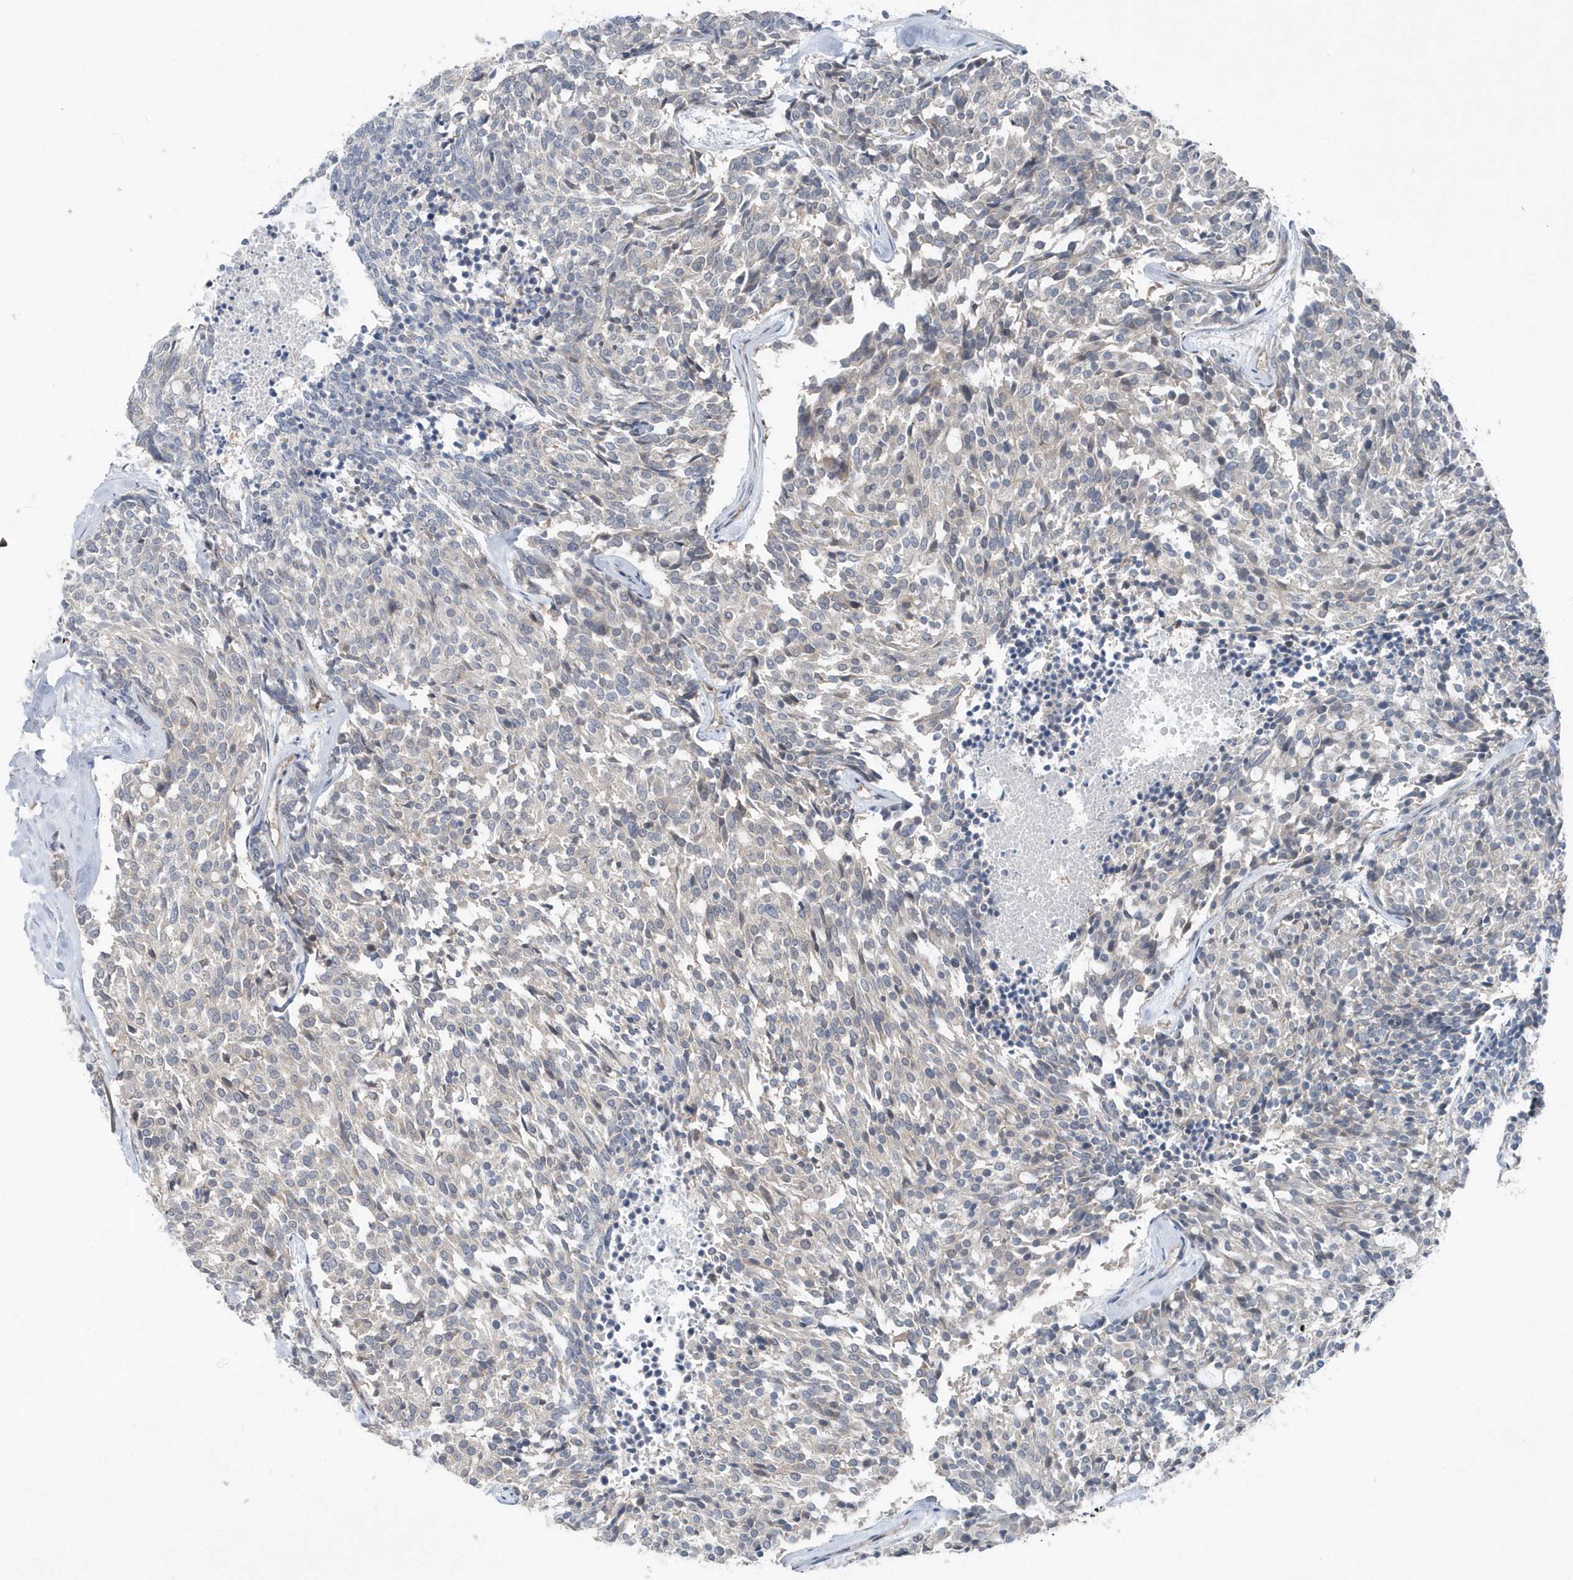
{"staining": {"intensity": "negative", "quantity": "none", "location": "none"}, "tissue": "carcinoid", "cell_type": "Tumor cells", "image_type": "cancer", "snomed": [{"axis": "morphology", "description": "Carcinoid, malignant, NOS"}, {"axis": "topography", "description": "Pancreas"}], "caption": "The image demonstrates no significant positivity in tumor cells of malignant carcinoid. (DAB immunohistochemistry (IHC) with hematoxylin counter stain).", "gene": "MCC", "patient": {"sex": "female", "age": 54}}